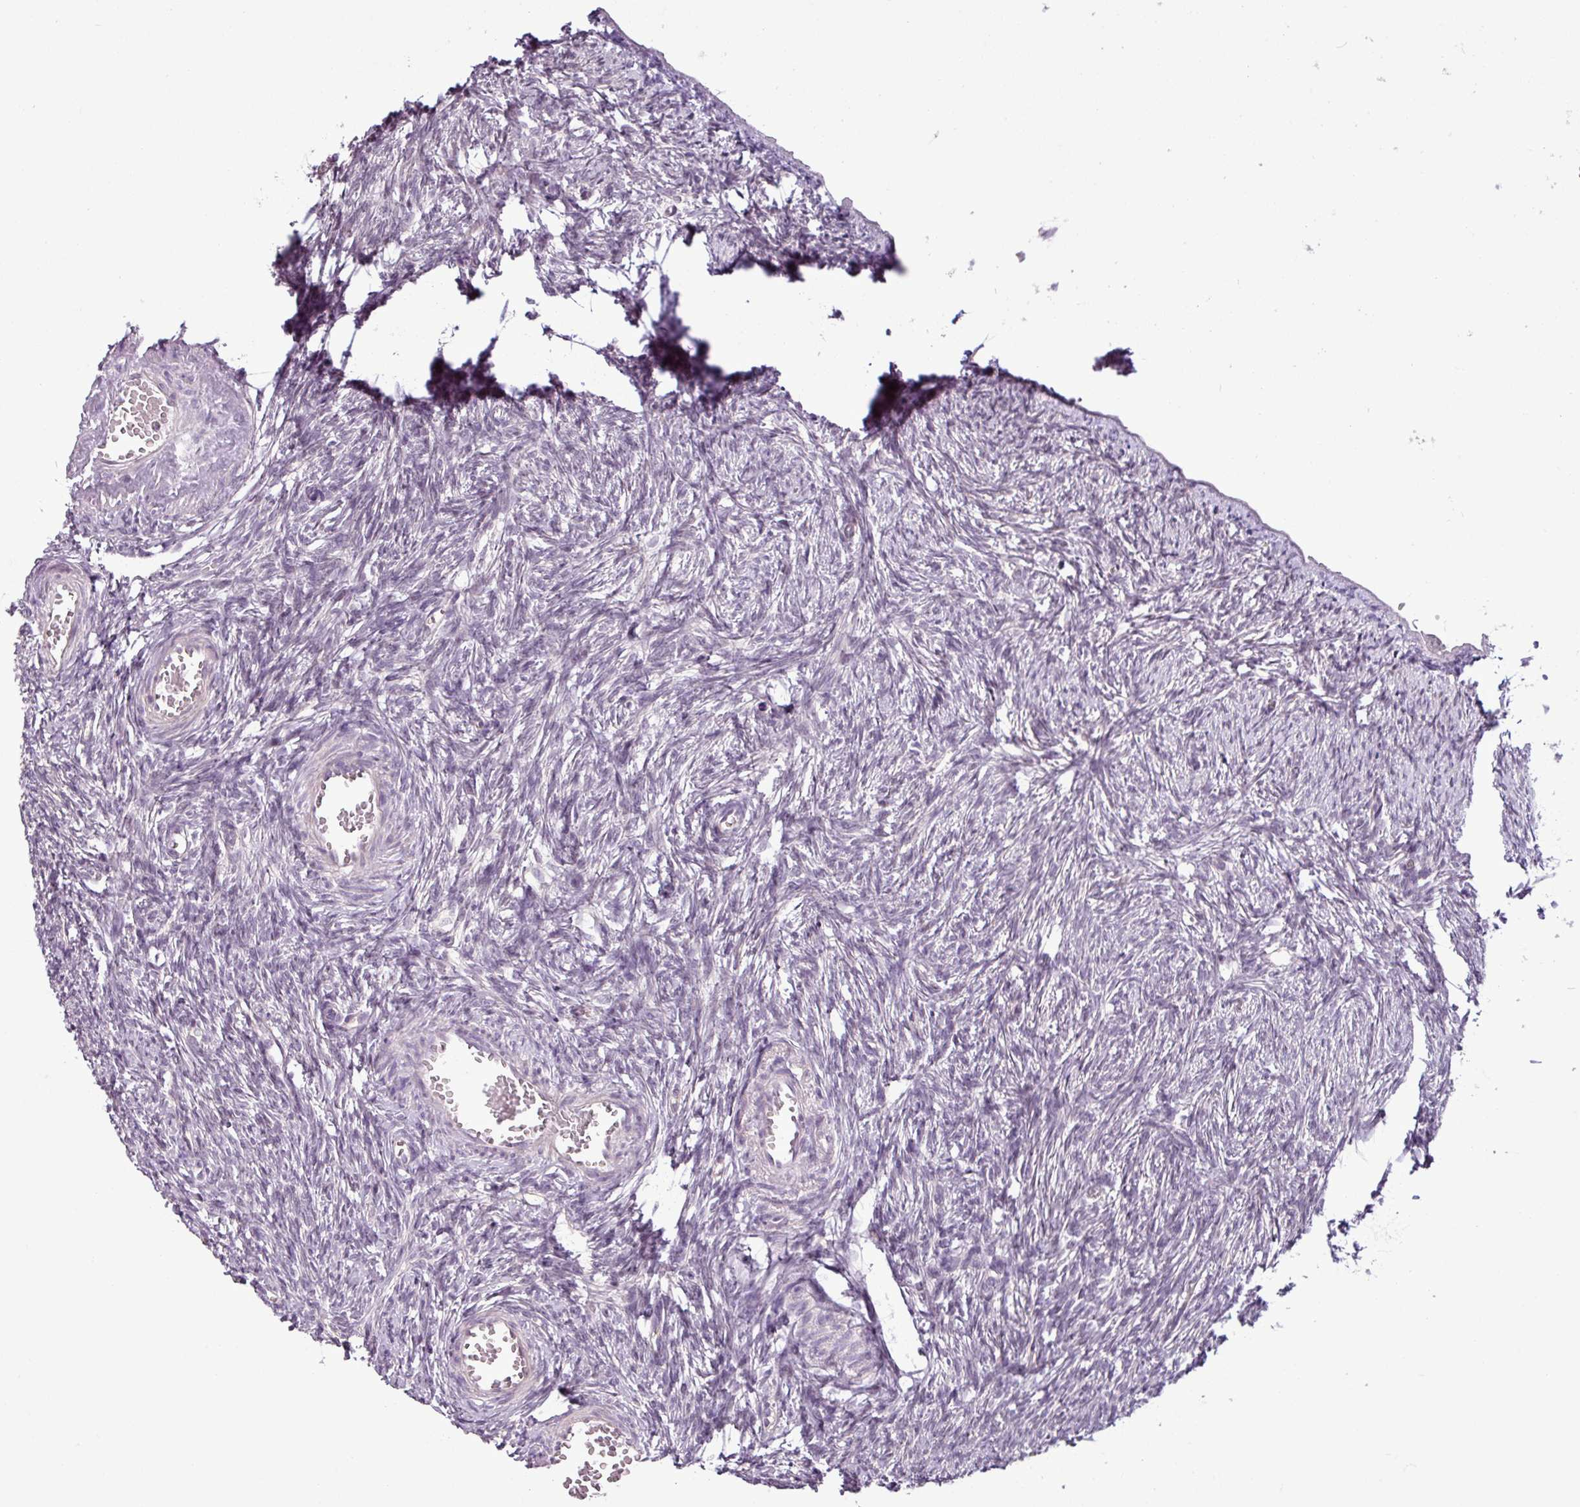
{"staining": {"intensity": "negative", "quantity": "none", "location": "none"}, "tissue": "ovary", "cell_type": "Ovarian stroma cells", "image_type": "normal", "snomed": [{"axis": "morphology", "description": "Normal tissue, NOS"}, {"axis": "topography", "description": "Ovary"}], "caption": "Protein analysis of benign ovary demonstrates no significant expression in ovarian stroma cells. (Stains: DAB IHC with hematoxylin counter stain, Microscopy: brightfield microscopy at high magnification).", "gene": "GPT2", "patient": {"sex": "female", "age": 51}}